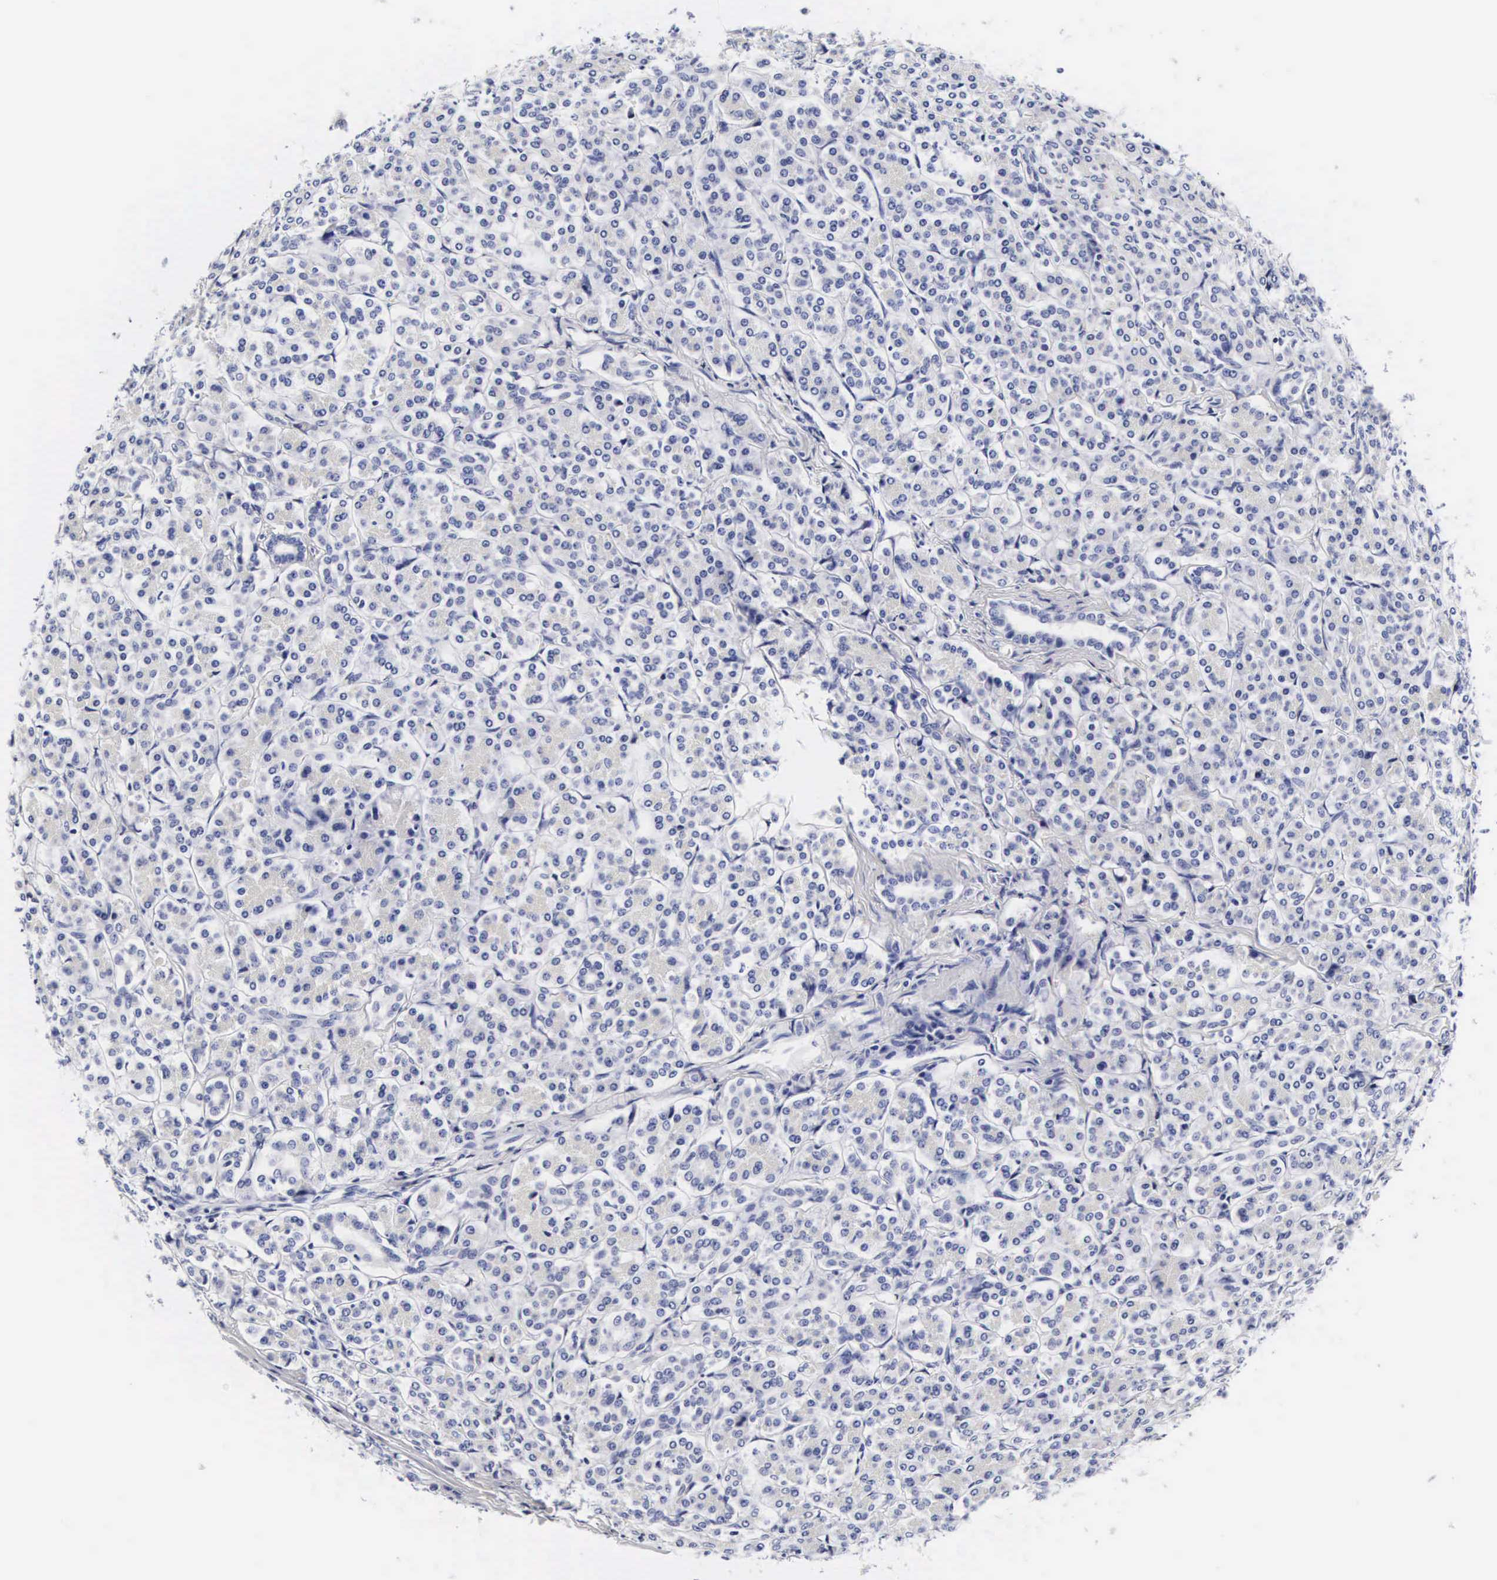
{"staining": {"intensity": "negative", "quantity": "none", "location": "none"}, "tissue": "pancreas", "cell_type": "Exocrine glandular cells", "image_type": "normal", "snomed": [{"axis": "morphology", "description": "Normal tissue, NOS"}, {"axis": "topography", "description": "Lymph node"}, {"axis": "topography", "description": "Pancreas"}], "caption": "This photomicrograph is of unremarkable pancreas stained with immunohistochemistry to label a protein in brown with the nuclei are counter-stained blue. There is no expression in exocrine glandular cells. (Brightfield microscopy of DAB IHC at high magnification).", "gene": "RNASE6", "patient": {"sex": "male", "age": 59}}